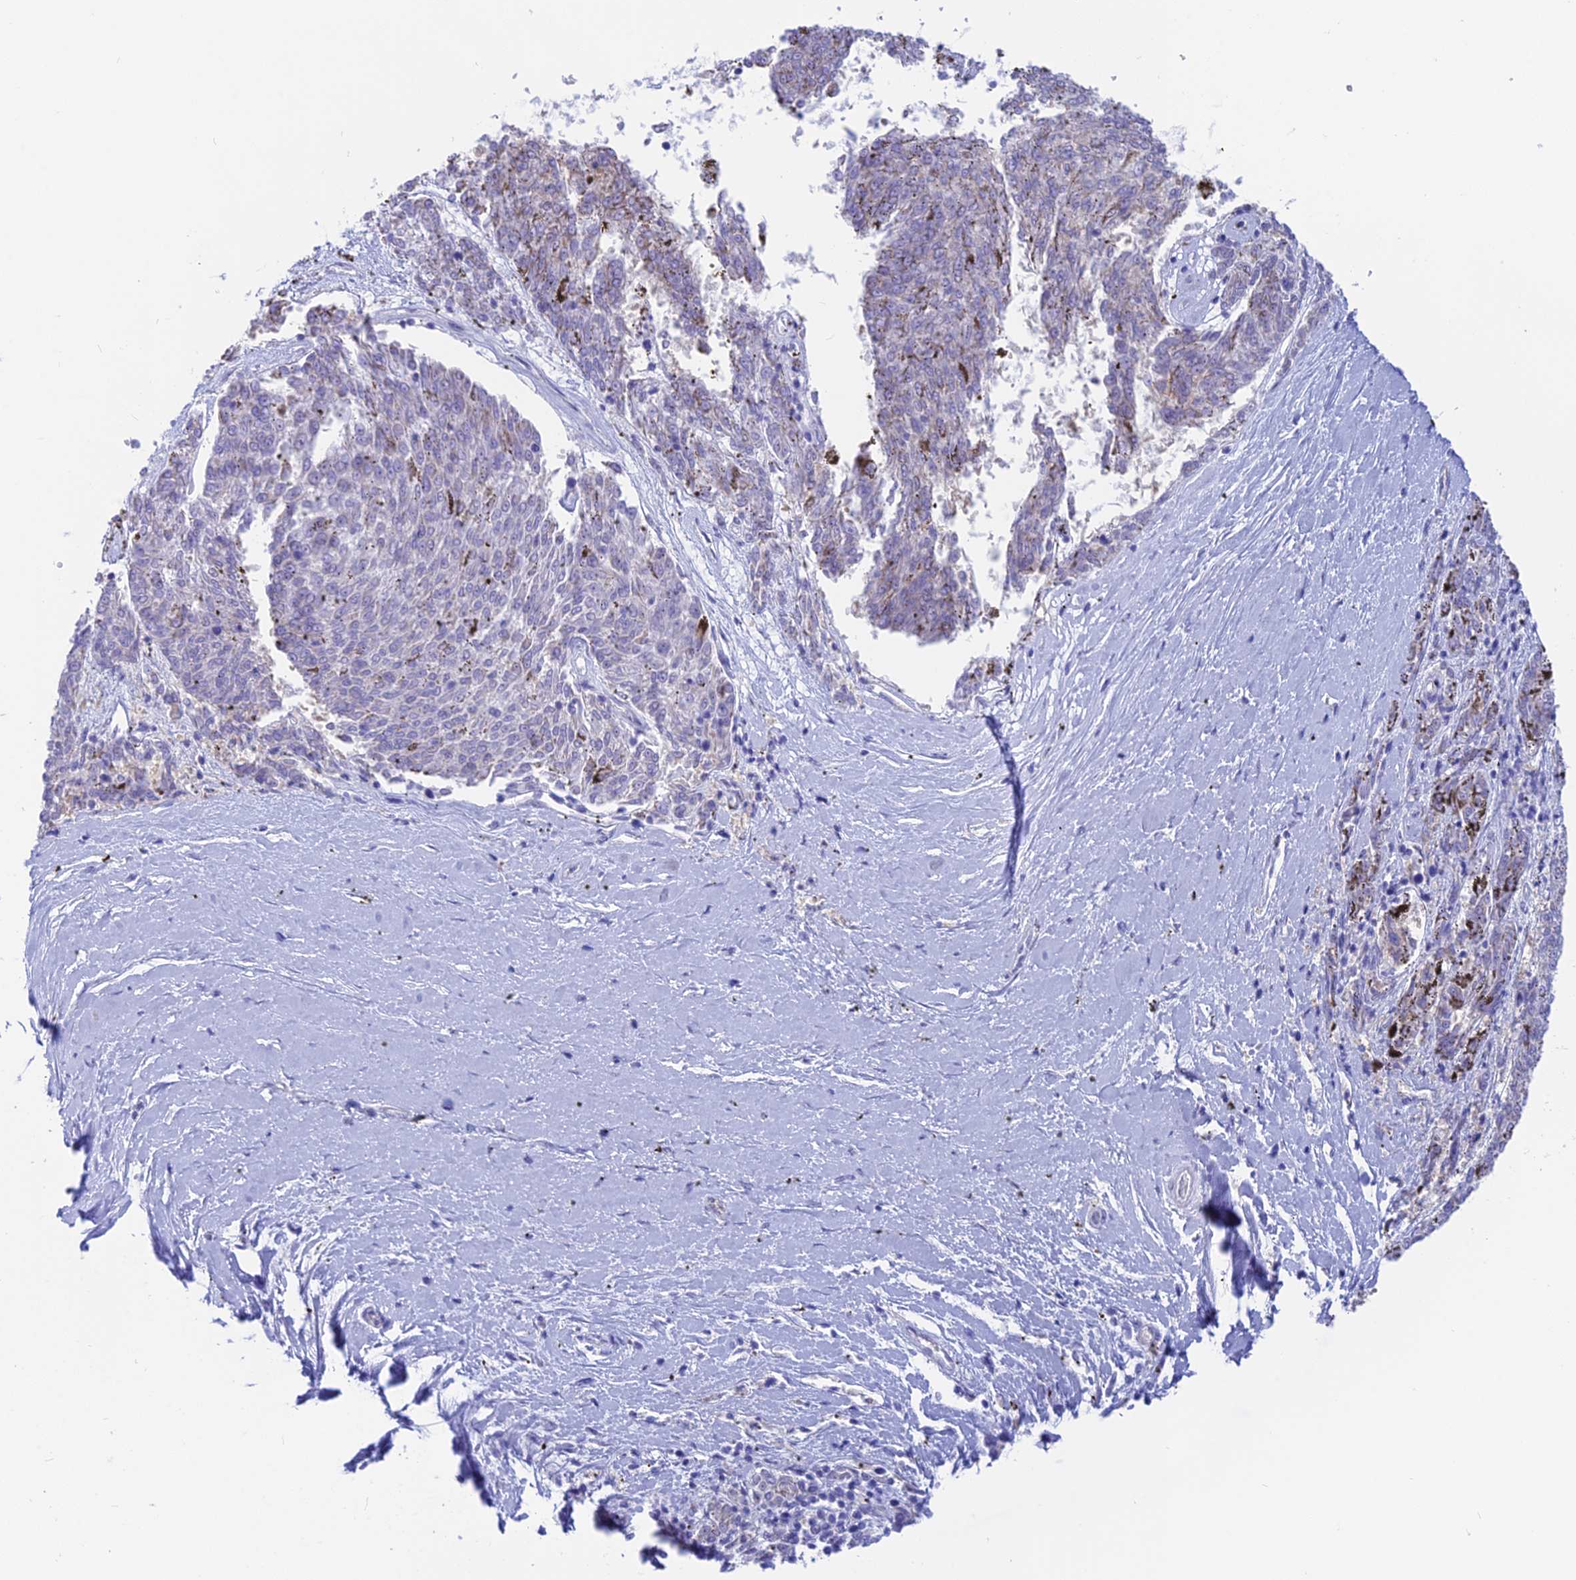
{"staining": {"intensity": "negative", "quantity": "none", "location": "none"}, "tissue": "melanoma", "cell_type": "Tumor cells", "image_type": "cancer", "snomed": [{"axis": "morphology", "description": "Malignant melanoma, NOS"}, {"axis": "topography", "description": "Skin"}], "caption": "A micrograph of human malignant melanoma is negative for staining in tumor cells.", "gene": "LZTFL1", "patient": {"sex": "female", "age": 72}}